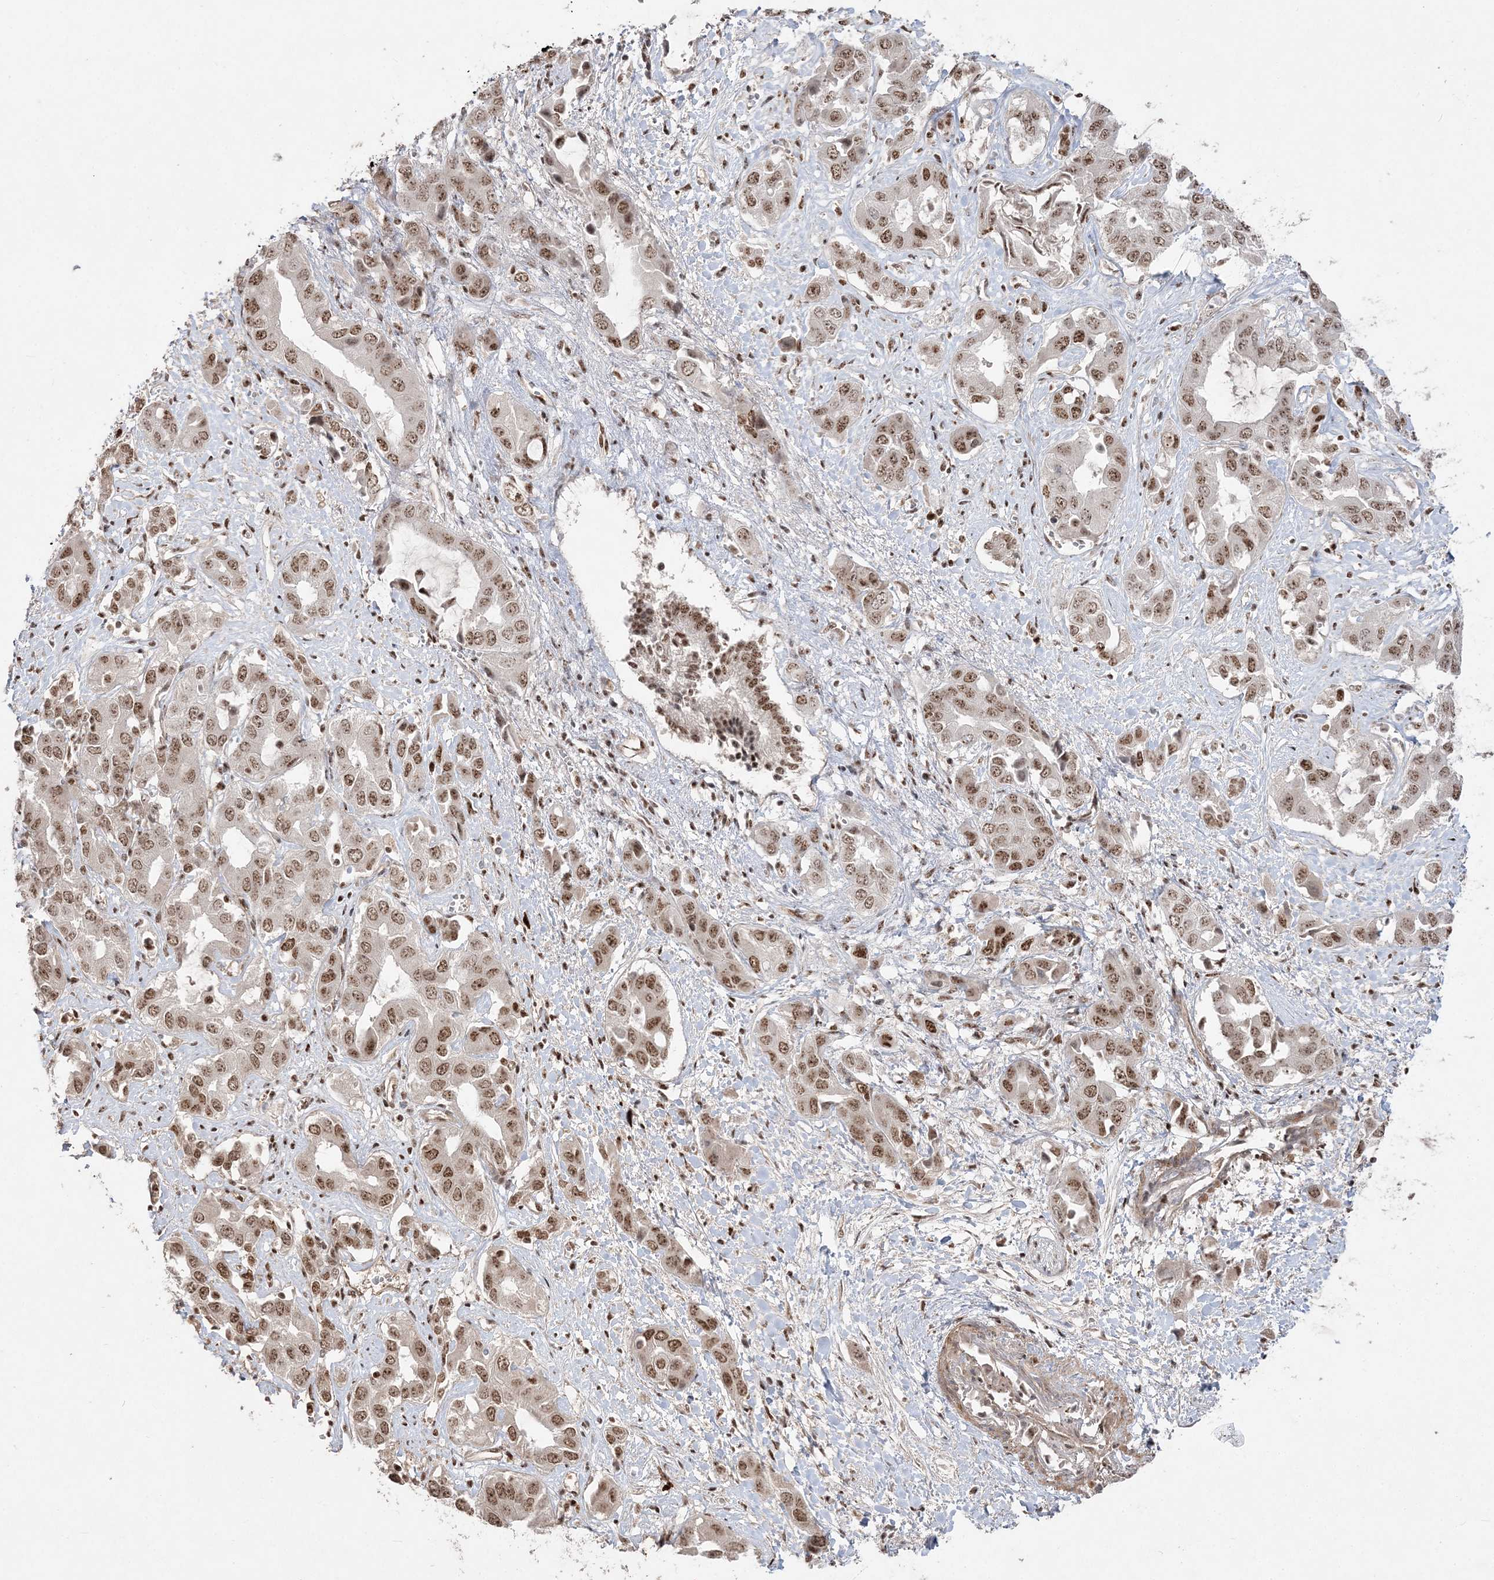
{"staining": {"intensity": "moderate", "quantity": ">75%", "location": "nuclear"}, "tissue": "liver cancer", "cell_type": "Tumor cells", "image_type": "cancer", "snomed": [{"axis": "morphology", "description": "Cholangiocarcinoma"}, {"axis": "topography", "description": "Liver"}], "caption": "The photomicrograph shows immunohistochemical staining of liver cholangiocarcinoma. There is moderate nuclear expression is appreciated in approximately >75% of tumor cells. The protein is stained brown, and the nuclei are stained in blue (DAB IHC with brightfield microscopy, high magnification).", "gene": "RBM17", "patient": {"sex": "female", "age": 52}}